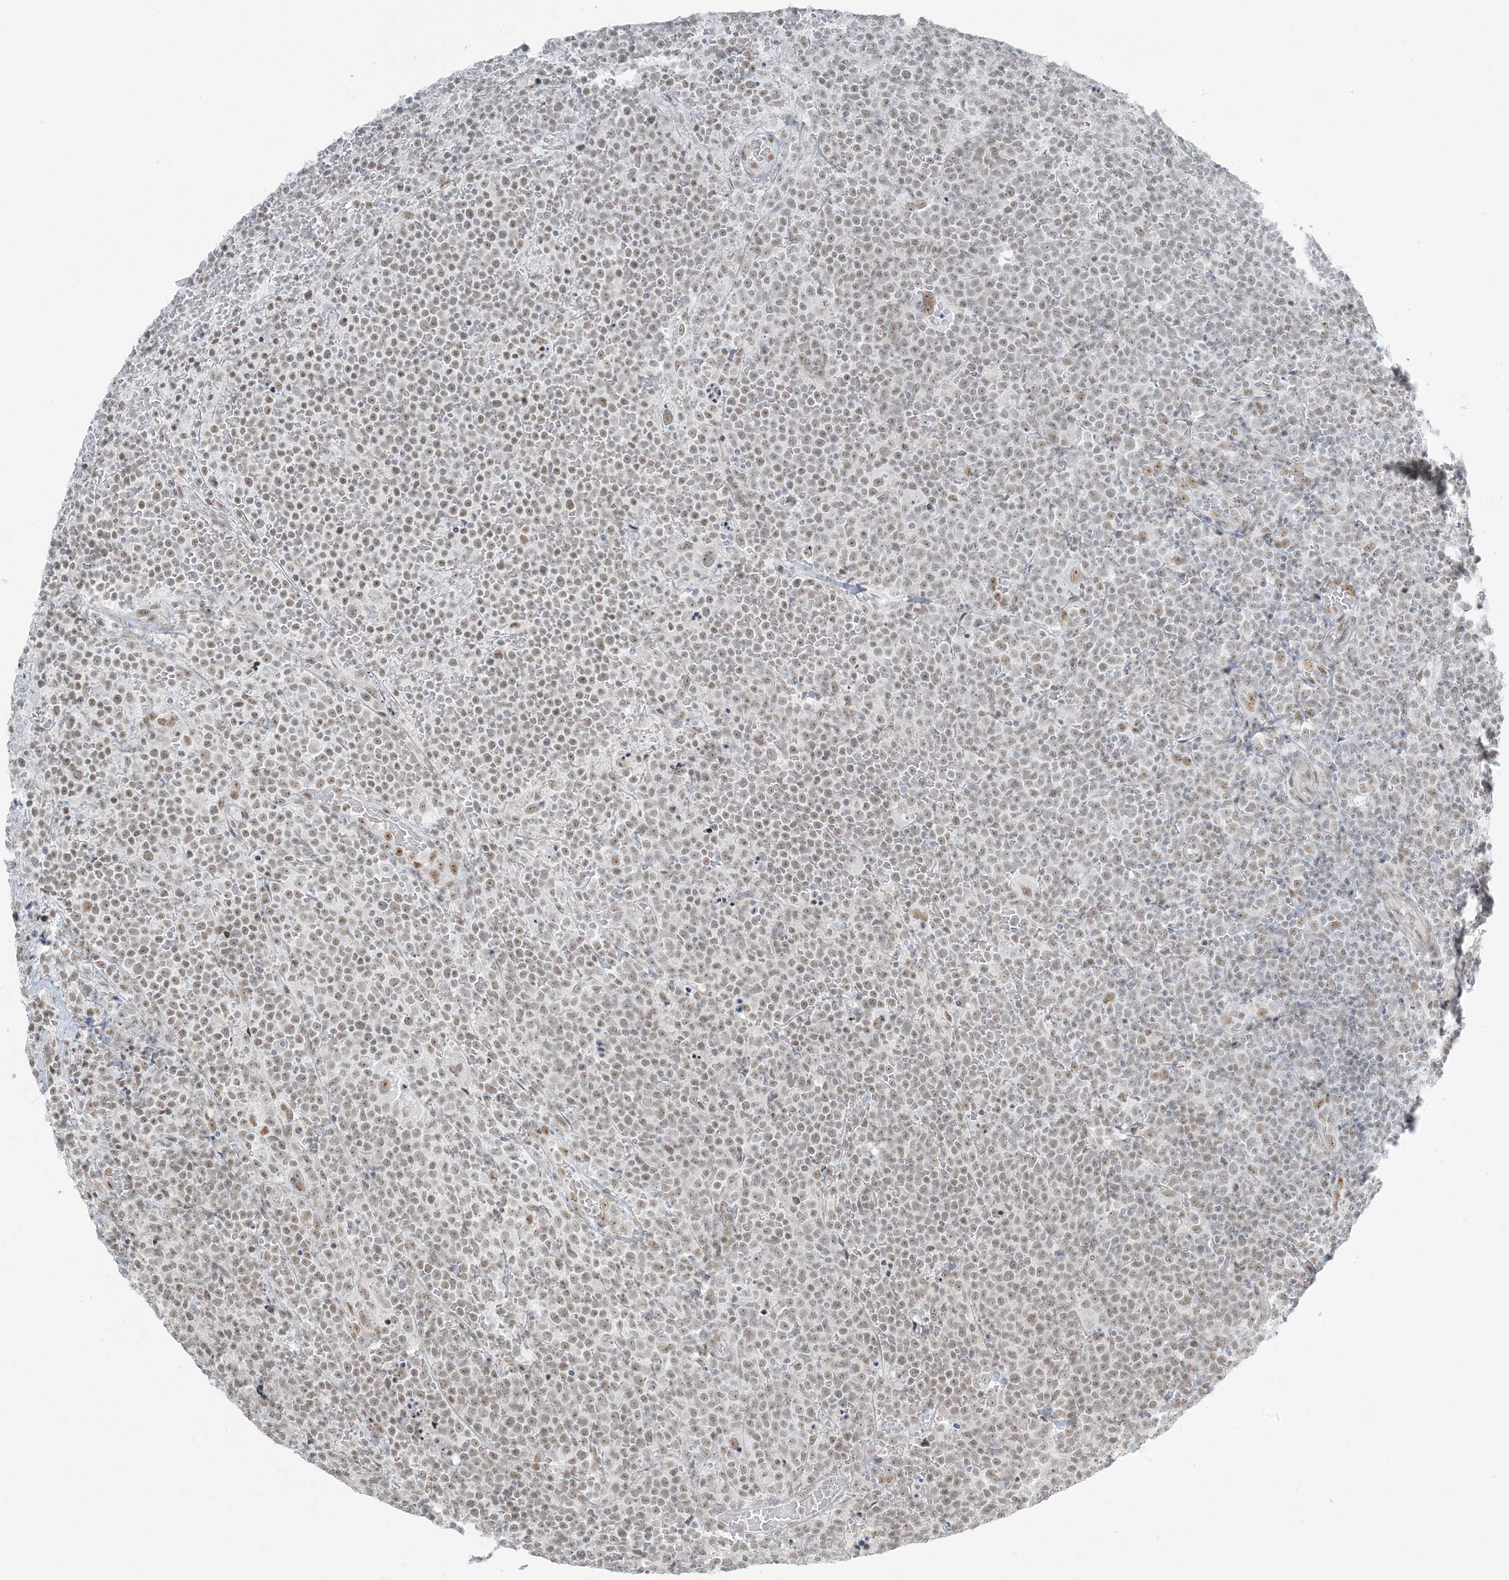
{"staining": {"intensity": "weak", "quantity": ">75%", "location": "nuclear"}, "tissue": "lymphoma", "cell_type": "Tumor cells", "image_type": "cancer", "snomed": [{"axis": "morphology", "description": "Malignant lymphoma, non-Hodgkin's type, High grade"}, {"axis": "topography", "description": "Lymph node"}], "caption": "Immunohistochemistry of human high-grade malignant lymphoma, non-Hodgkin's type displays low levels of weak nuclear expression in approximately >75% of tumor cells.", "gene": "ZNF787", "patient": {"sex": "male", "age": 61}}